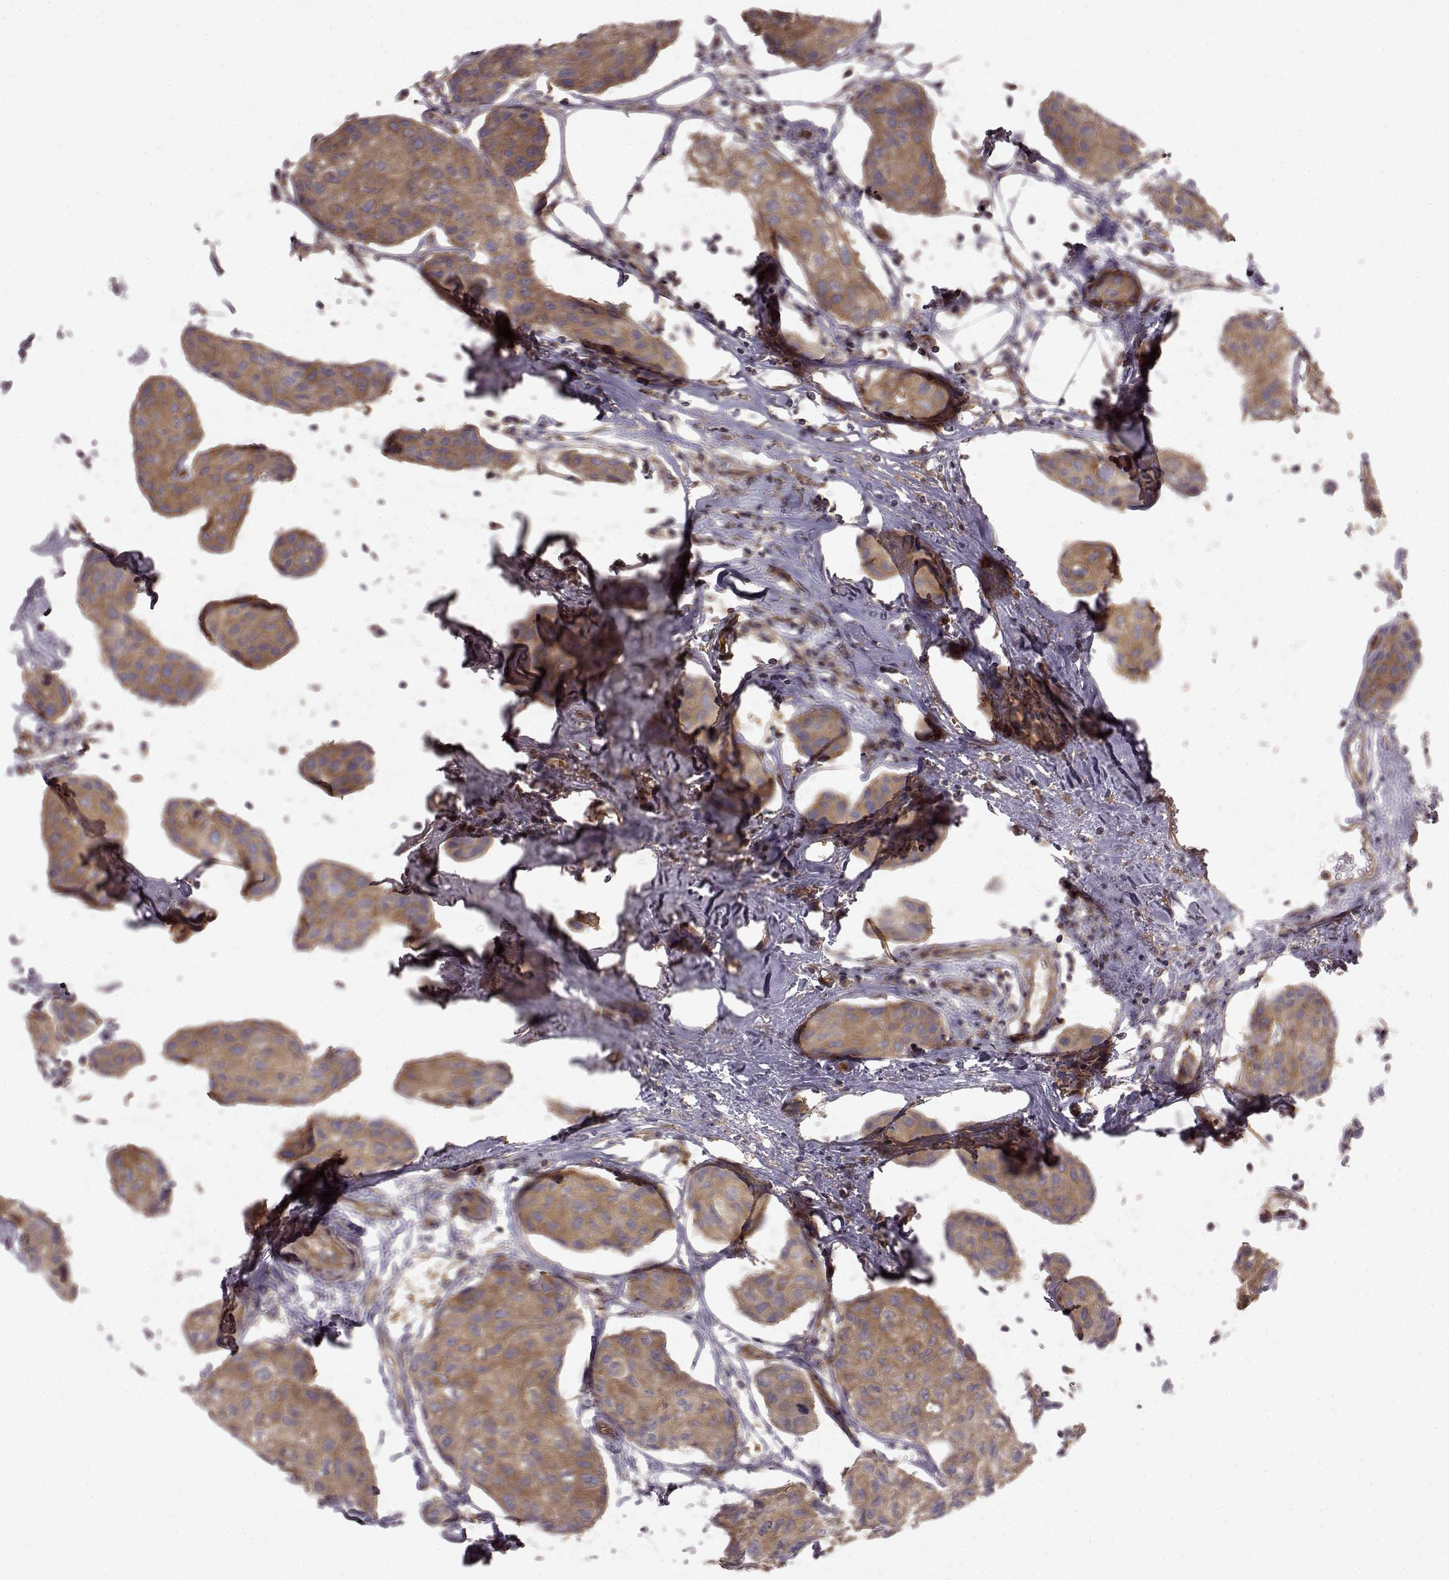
{"staining": {"intensity": "weak", "quantity": ">75%", "location": "cytoplasmic/membranous"}, "tissue": "breast cancer", "cell_type": "Tumor cells", "image_type": "cancer", "snomed": [{"axis": "morphology", "description": "Duct carcinoma"}, {"axis": "topography", "description": "Breast"}], "caption": "Breast cancer was stained to show a protein in brown. There is low levels of weak cytoplasmic/membranous positivity in about >75% of tumor cells.", "gene": "RABGAP1", "patient": {"sex": "female", "age": 80}}